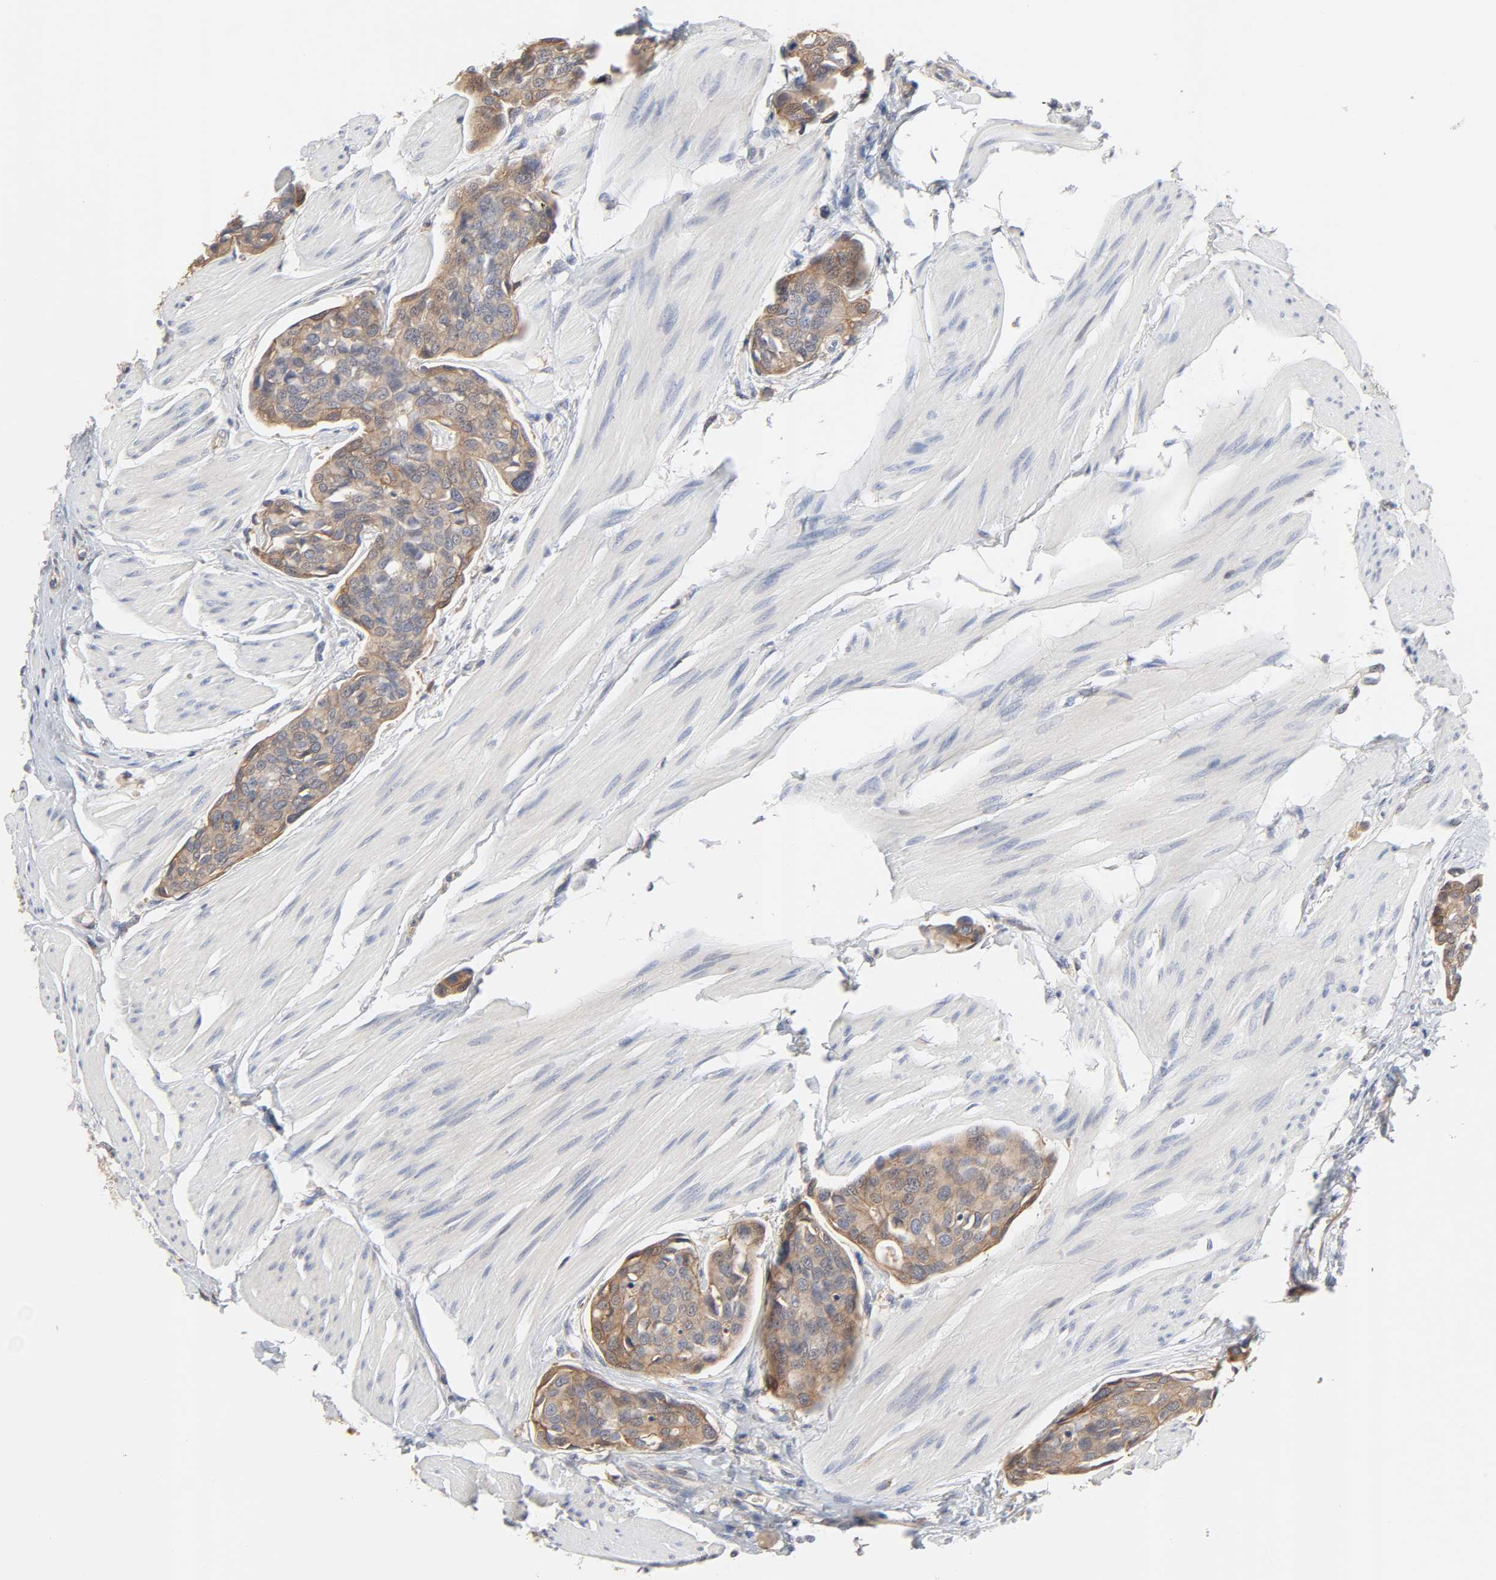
{"staining": {"intensity": "weak", "quantity": ">75%", "location": "cytoplasmic/membranous"}, "tissue": "urothelial cancer", "cell_type": "Tumor cells", "image_type": "cancer", "snomed": [{"axis": "morphology", "description": "Urothelial carcinoma, High grade"}, {"axis": "topography", "description": "Urinary bladder"}], "caption": "Immunohistochemical staining of high-grade urothelial carcinoma displays low levels of weak cytoplasmic/membranous expression in approximately >75% of tumor cells.", "gene": "NDRG2", "patient": {"sex": "male", "age": 78}}